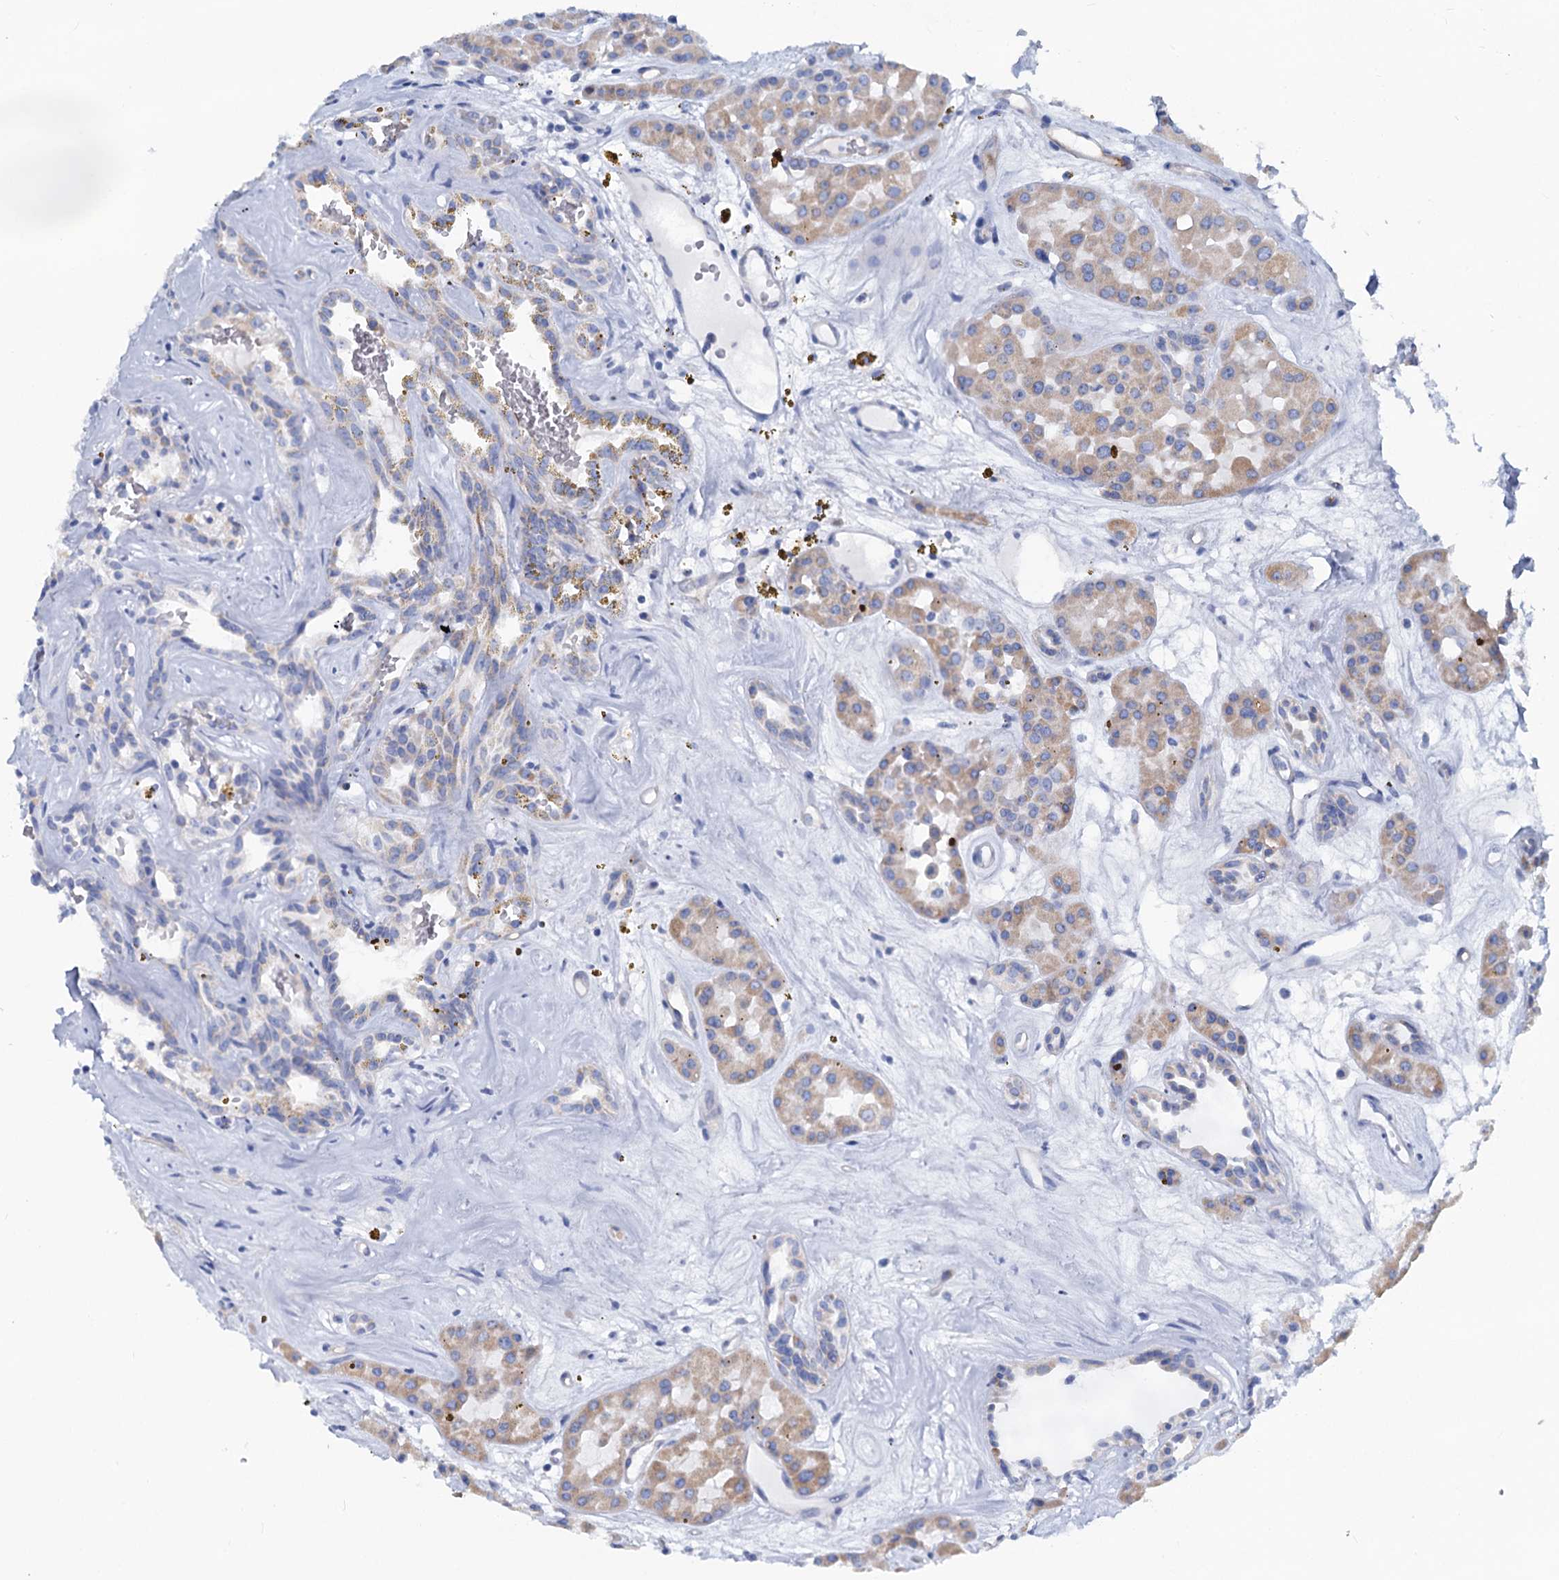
{"staining": {"intensity": "weak", "quantity": "<25%", "location": "cytoplasmic/membranous"}, "tissue": "renal cancer", "cell_type": "Tumor cells", "image_type": "cancer", "snomed": [{"axis": "morphology", "description": "Carcinoma, NOS"}, {"axis": "topography", "description": "Kidney"}], "caption": "Immunohistochemistry photomicrograph of neoplastic tissue: carcinoma (renal) stained with DAB (3,3'-diaminobenzidine) exhibits no significant protein expression in tumor cells. (Brightfield microscopy of DAB immunohistochemistry (IHC) at high magnification).", "gene": "SLC1A3", "patient": {"sex": "female", "age": 75}}